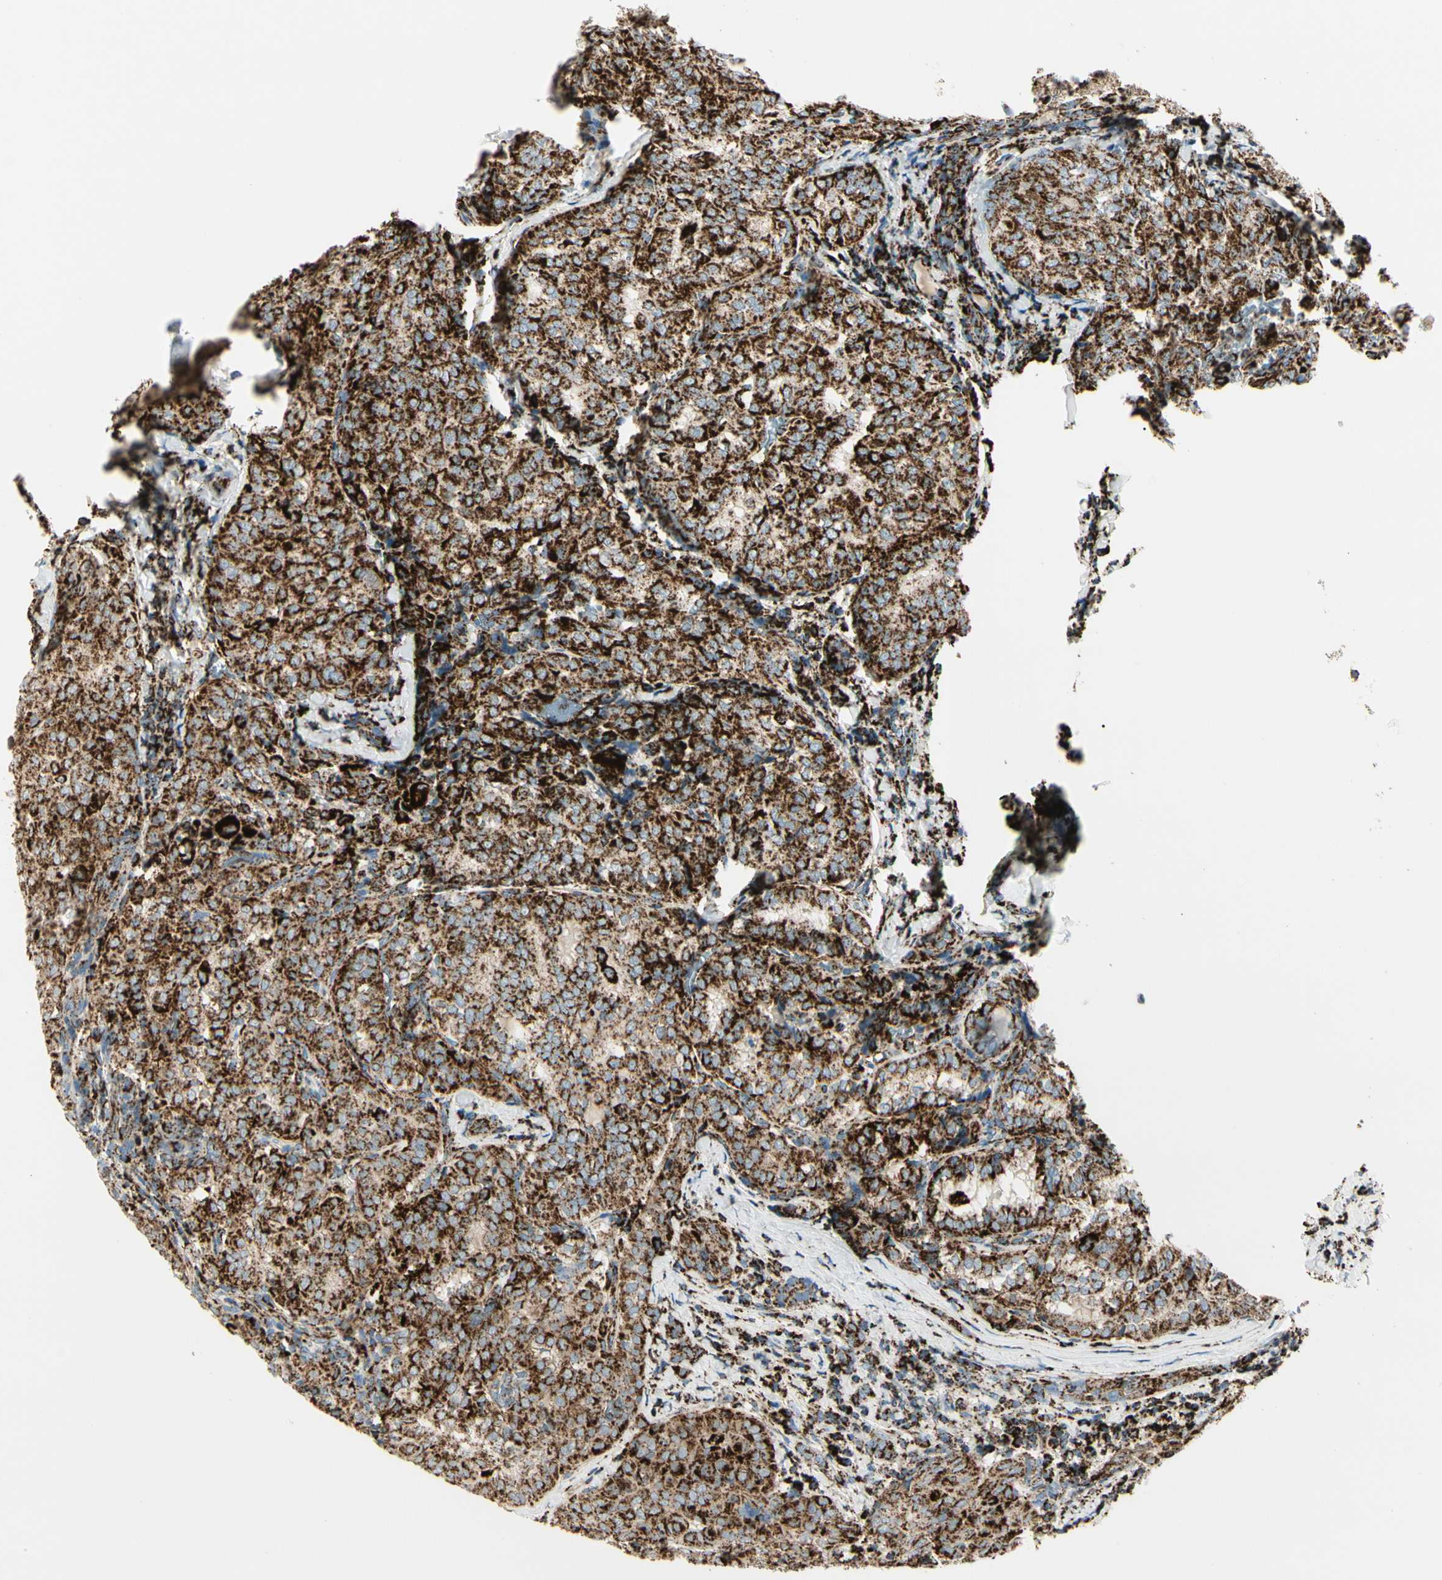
{"staining": {"intensity": "strong", "quantity": ">75%", "location": "cytoplasmic/membranous"}, "tissue": "thyroid cancer", "cell_type": "Tumor cells", "image_type": "cancer", "snomed": [{"axis": "morphology", "description": "Normal tissue, NOS"}, {"axis": "morphology", "description": "Papillary adenocarcinoma, NOS"}, {"axis": "topography", "description": "Thyroid gland"}], "caption": "Brown immunohistochemical staining in human papillary adenocarcinoma (thyroid) displays strong cytoplasmic/membranous positivity in about >75% of tumor cells.", "gene": "ME2", "patient": {"sex": "female", "age": 30}}